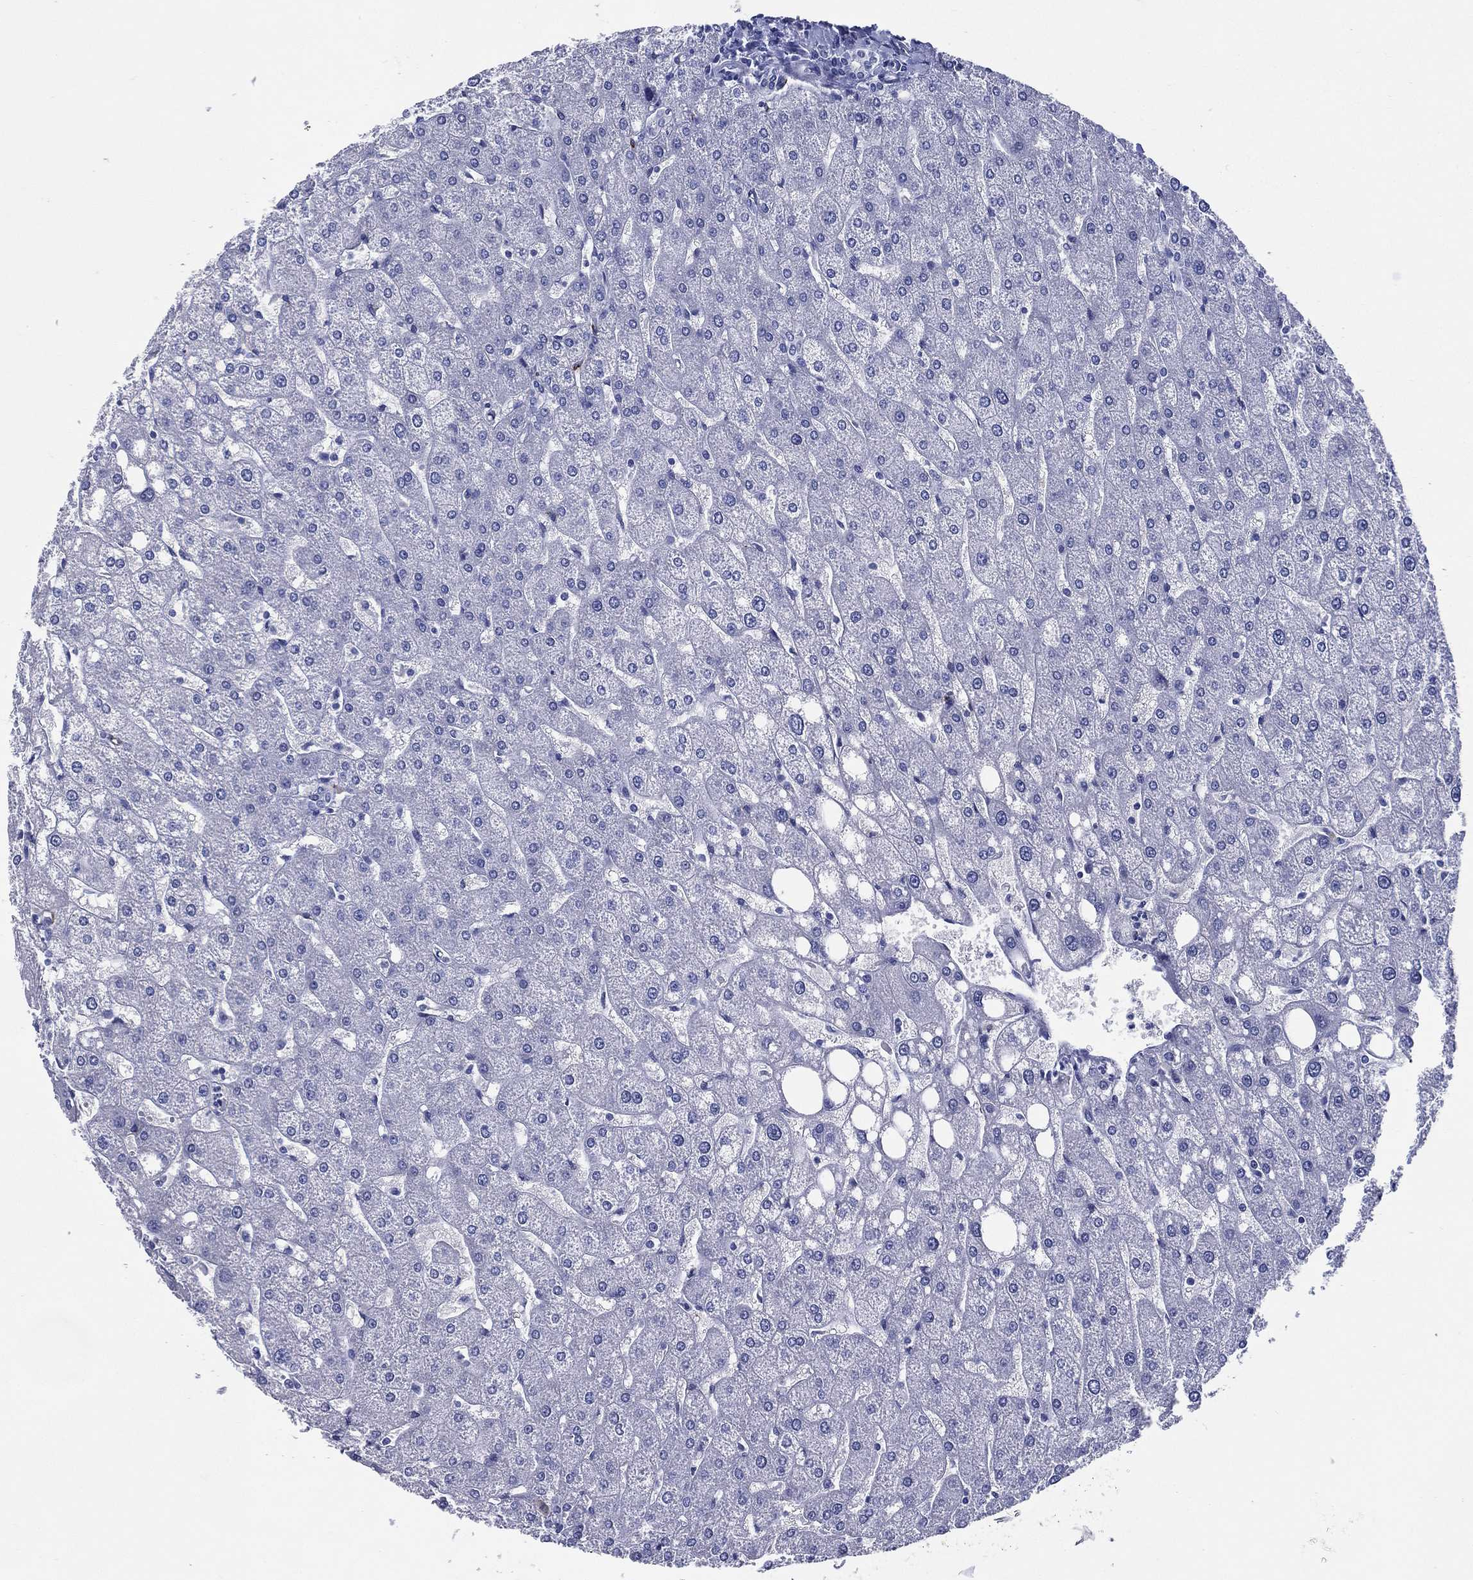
{"staining": {"intensity": "negative", "quantity": "none", "location": "none"}, "tissue": "liver", "cell_type": "Cholangiocytes", "image_type": "normal", "snomed": [{"axis": "morphology", "description": "Normal tissue, NOS"}, {"axis": "topography", "description": "Liver"}], "caption": "The IHC photomicrograph has no significant staining in cholangiocytes of liver. Nuclei are stained in blue.", "gene": "ACE2", "patient": {"sex": "male", "age": 67}}